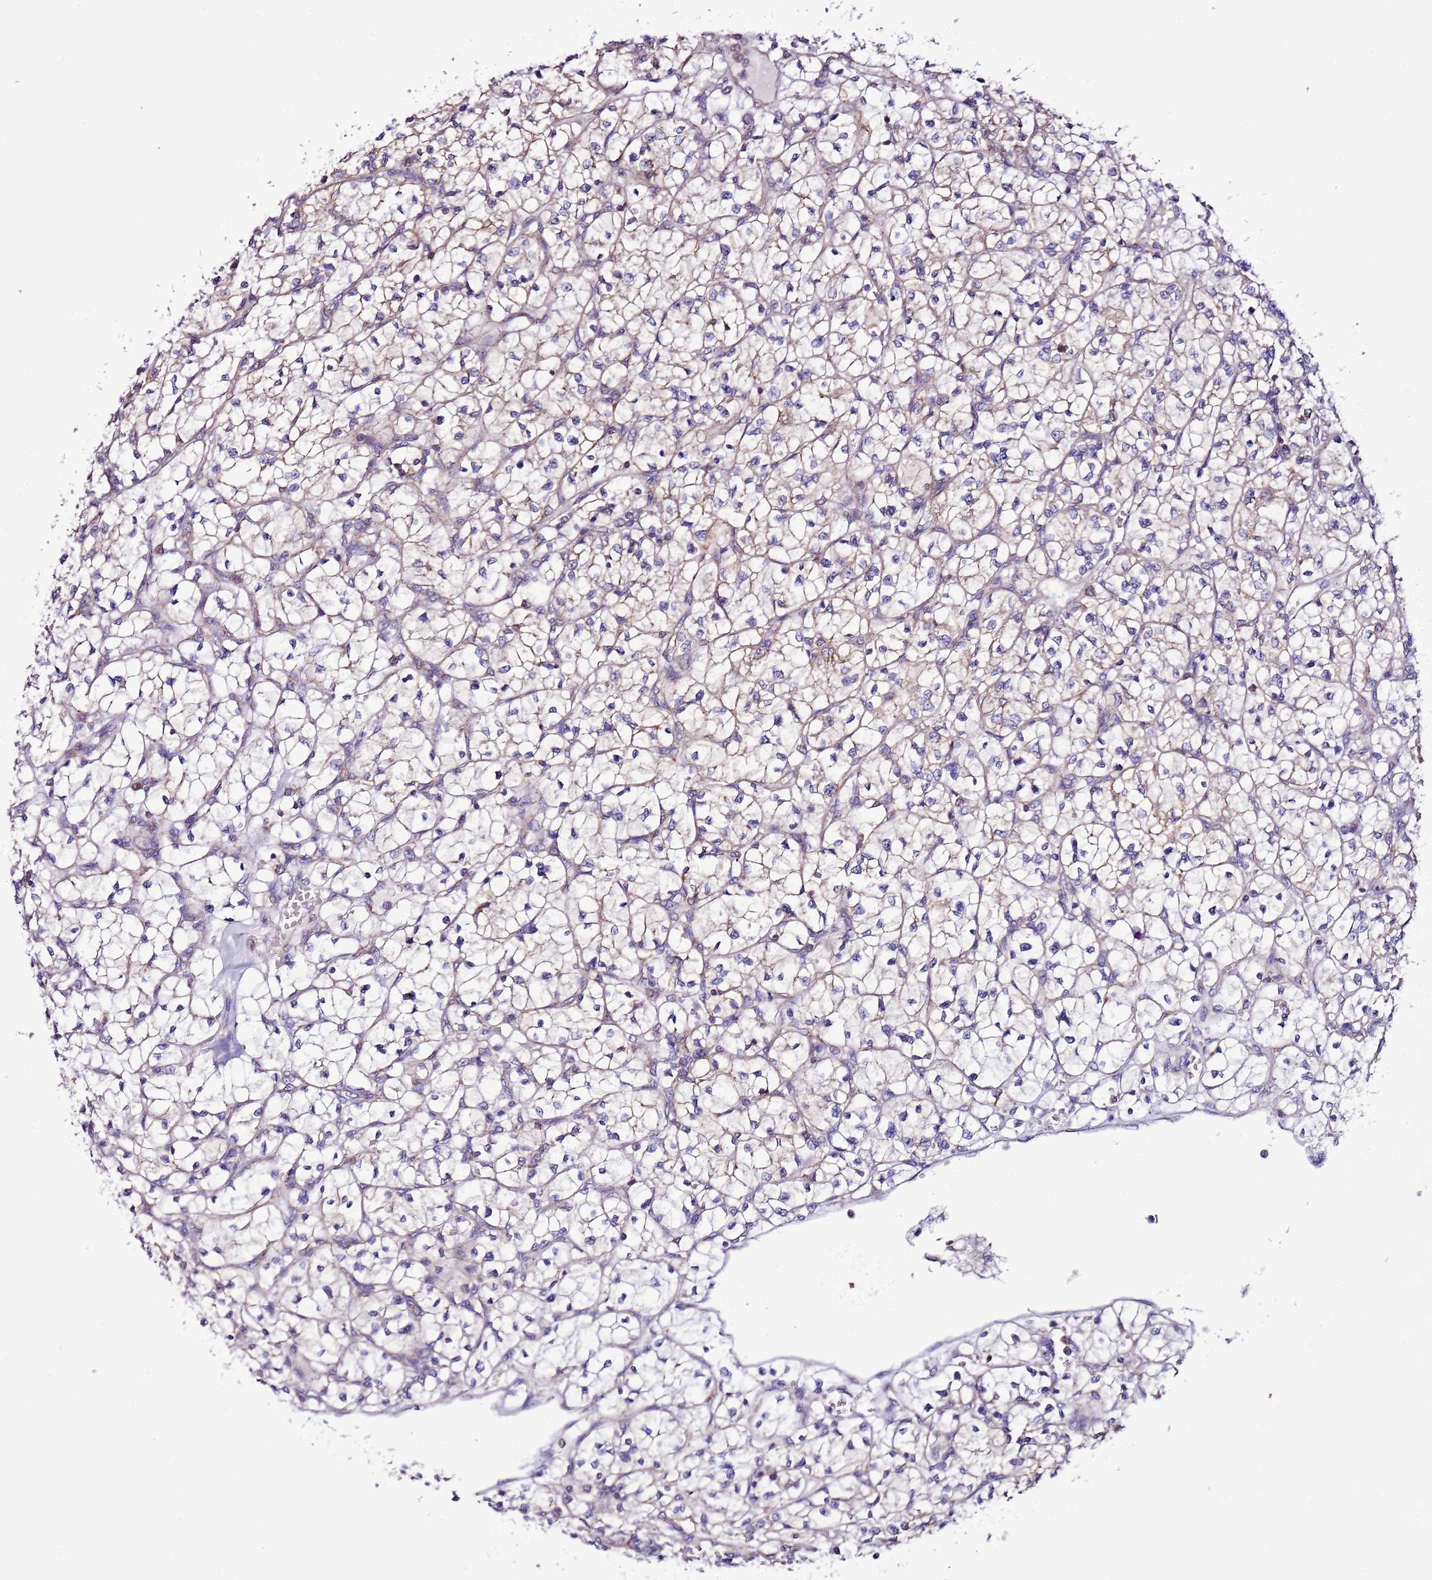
{"staining": {"intensity": "negative", "quantity": "none", "location": "none"}, "tissue": "renal cancer", "cell_type": "Tumor cells", "image_type": "cancer", "snomed": [{"axis": "morphology", "description": "Adenocarcinoma, NOS"}, {"axis": "topography", "description": "Kidney"}], "caption": "Photomicrograph shows no significant protein positivity in tumor cells of renal cancer (adenocarcinoma). The staining was performed using DAB (3,3'-diaminobenzidine) to visualize the protein expression in brown, while the nuclei were stained in blue with hematoxylin (Magnification: 20x).", "gene": "UEVLD", "patient": {"sex": "female", "age": 64}}